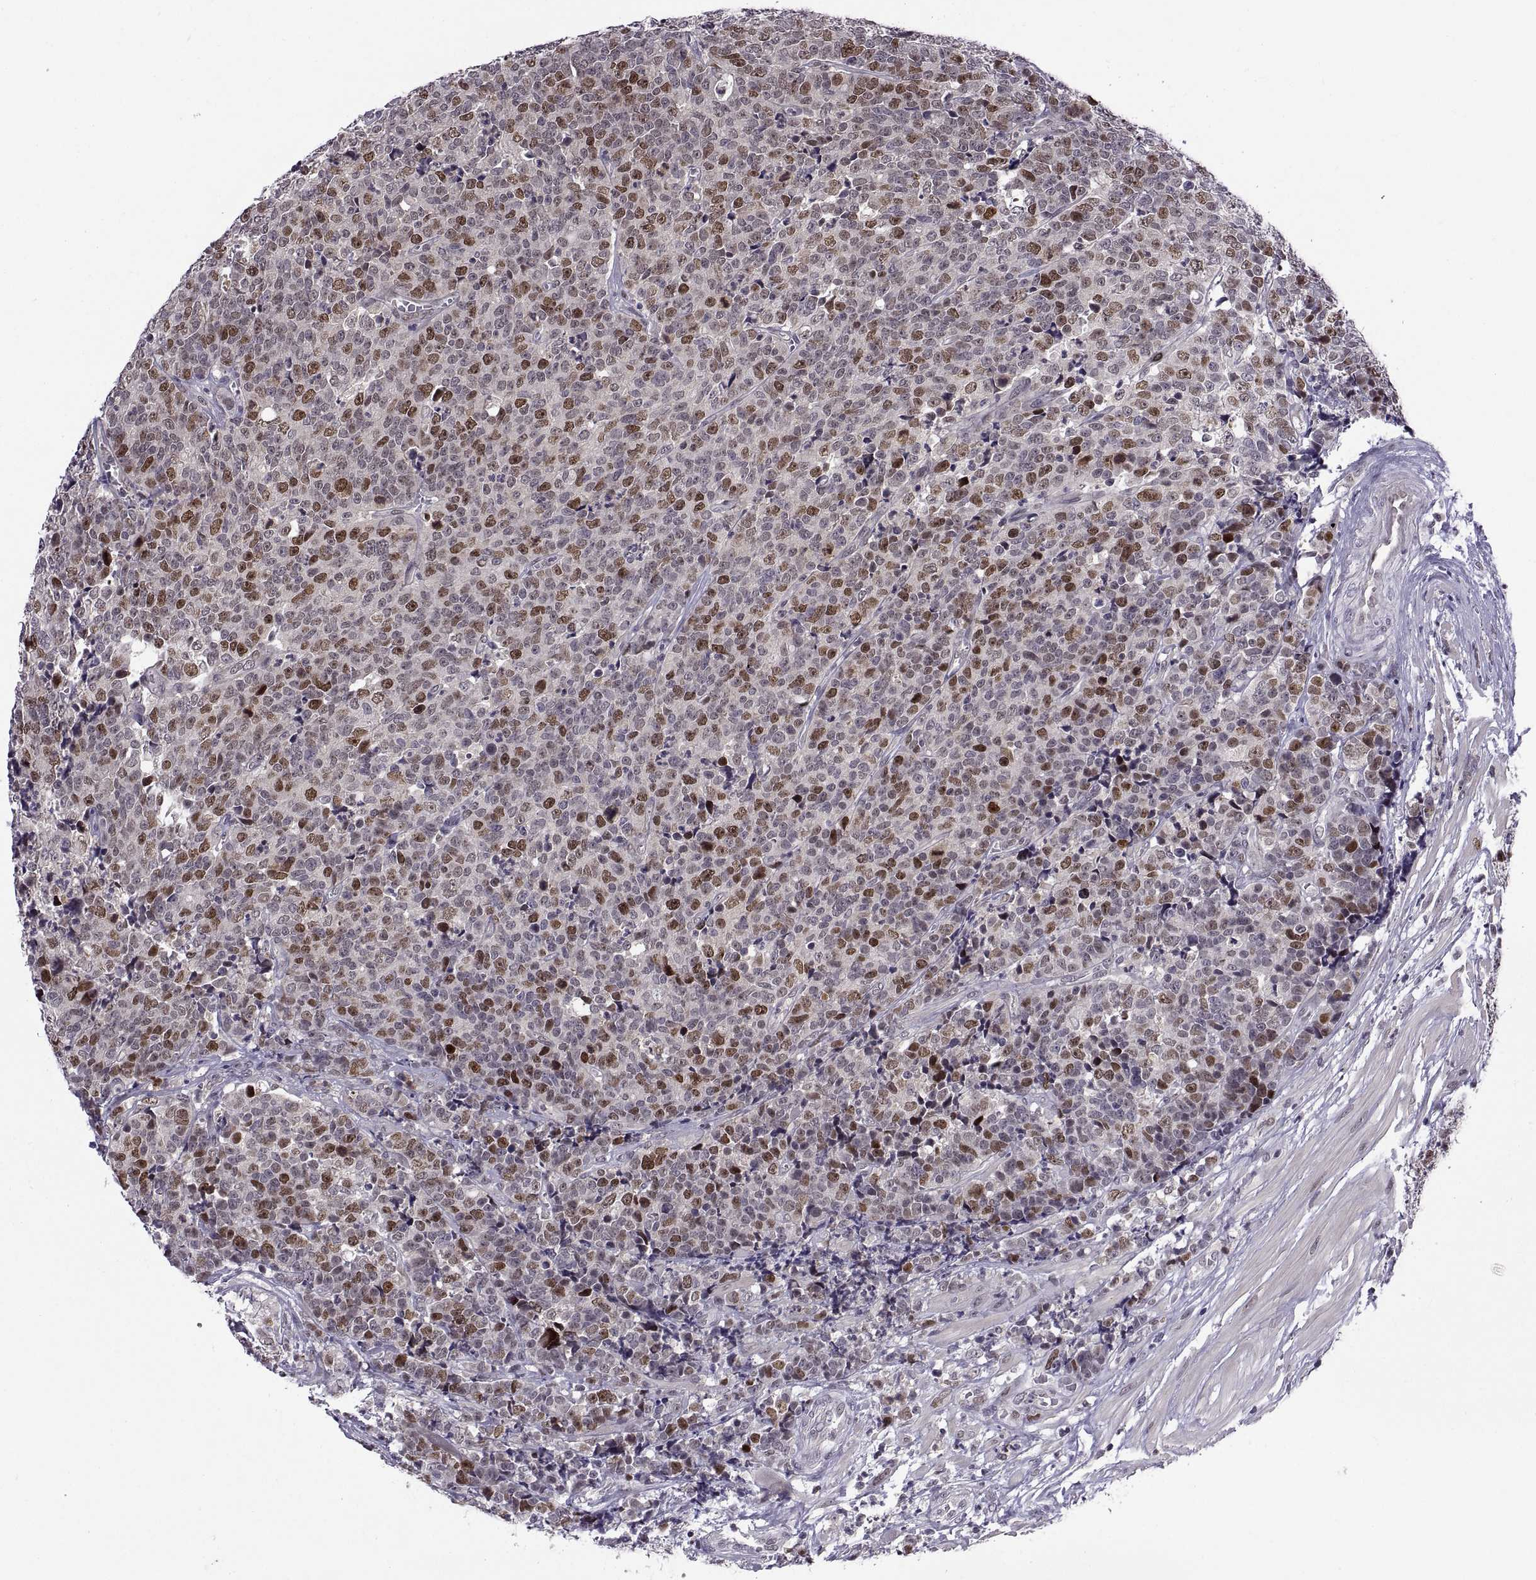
{"staining": {"intensity": "moderate", "quantity": "25%-75%", "location": "nuclear"}, "tissue": "prostate cancer", "cell_type": "Tumor cells", "image_type": "cancer", "snomed": [{"axis": "morphology", "description": "Adenocarcinoma, NOS"}, {"axis": "topography", "description": "Prostate"}], "caption": "The immunohistochemical stain labels moderate nuclear staining in tumor cells of adenocarcinoma (prostate) tissue. Nuclei are stained in blue.", "gene": "CHFR", "patient": {"sex": "male", "age": 67}}